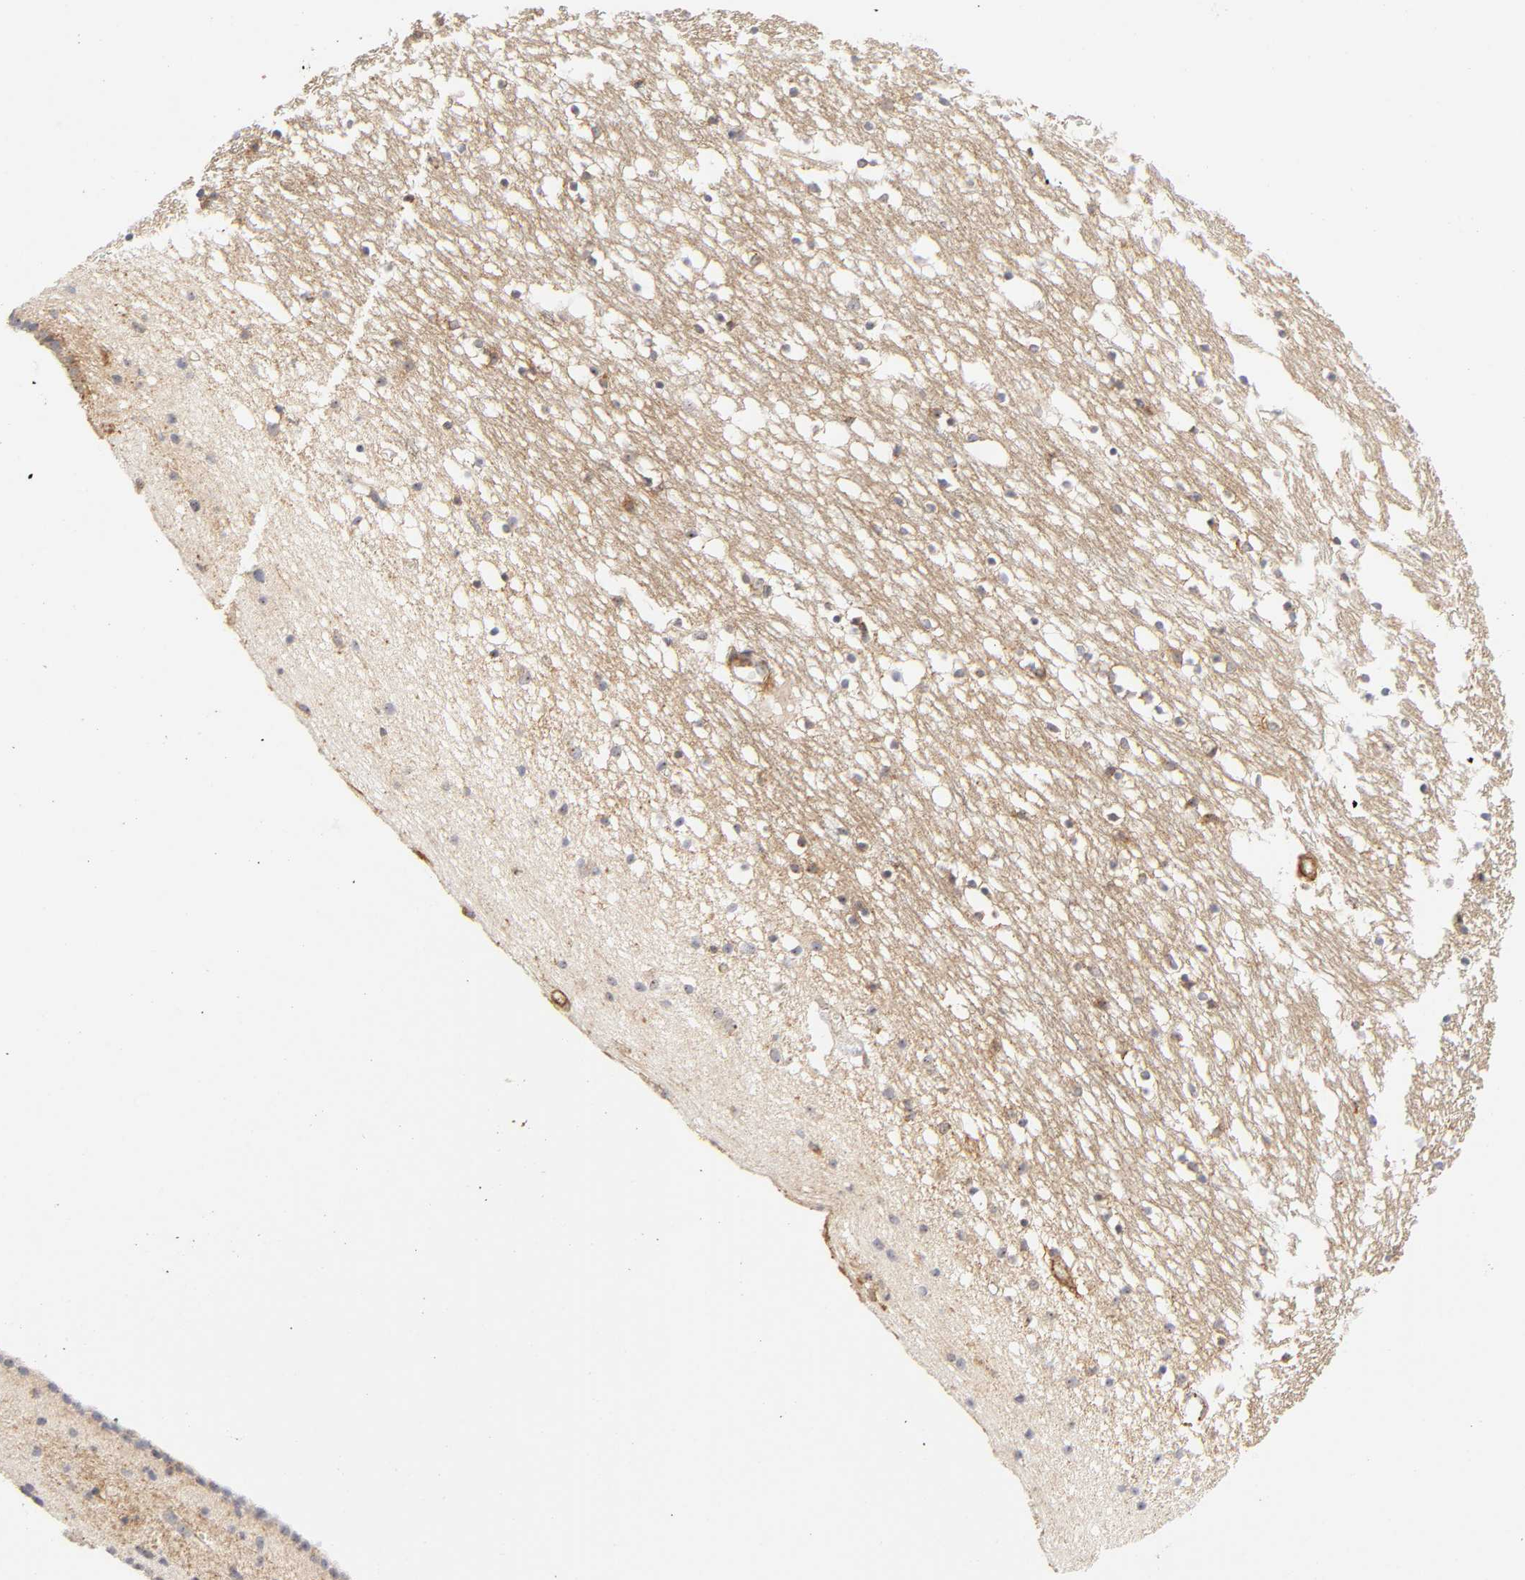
{"staining": {"intensity": "moderate", "quantity": "25%-75%", "location": "cytoplasmic/membranous"}, "tissue": "caudate", "cell_type": "Glial cells", "image_type": "normal", "snomed": [{"axis": "morphology", "description": "Normal tissue, NOS"}, {"axis": "topography", "description": "Lateral ventricle wall"}], "caption": "Moderate cytoplasmic/membranous protein positivity is identified in about 25%-75% of glial cells in caudate. Immunohistochemistry (ihc) stains the protein in brown and the nuclei are stained blue.", "gene": "PLD1", "patient": {"sex": "male", "age": 45}}